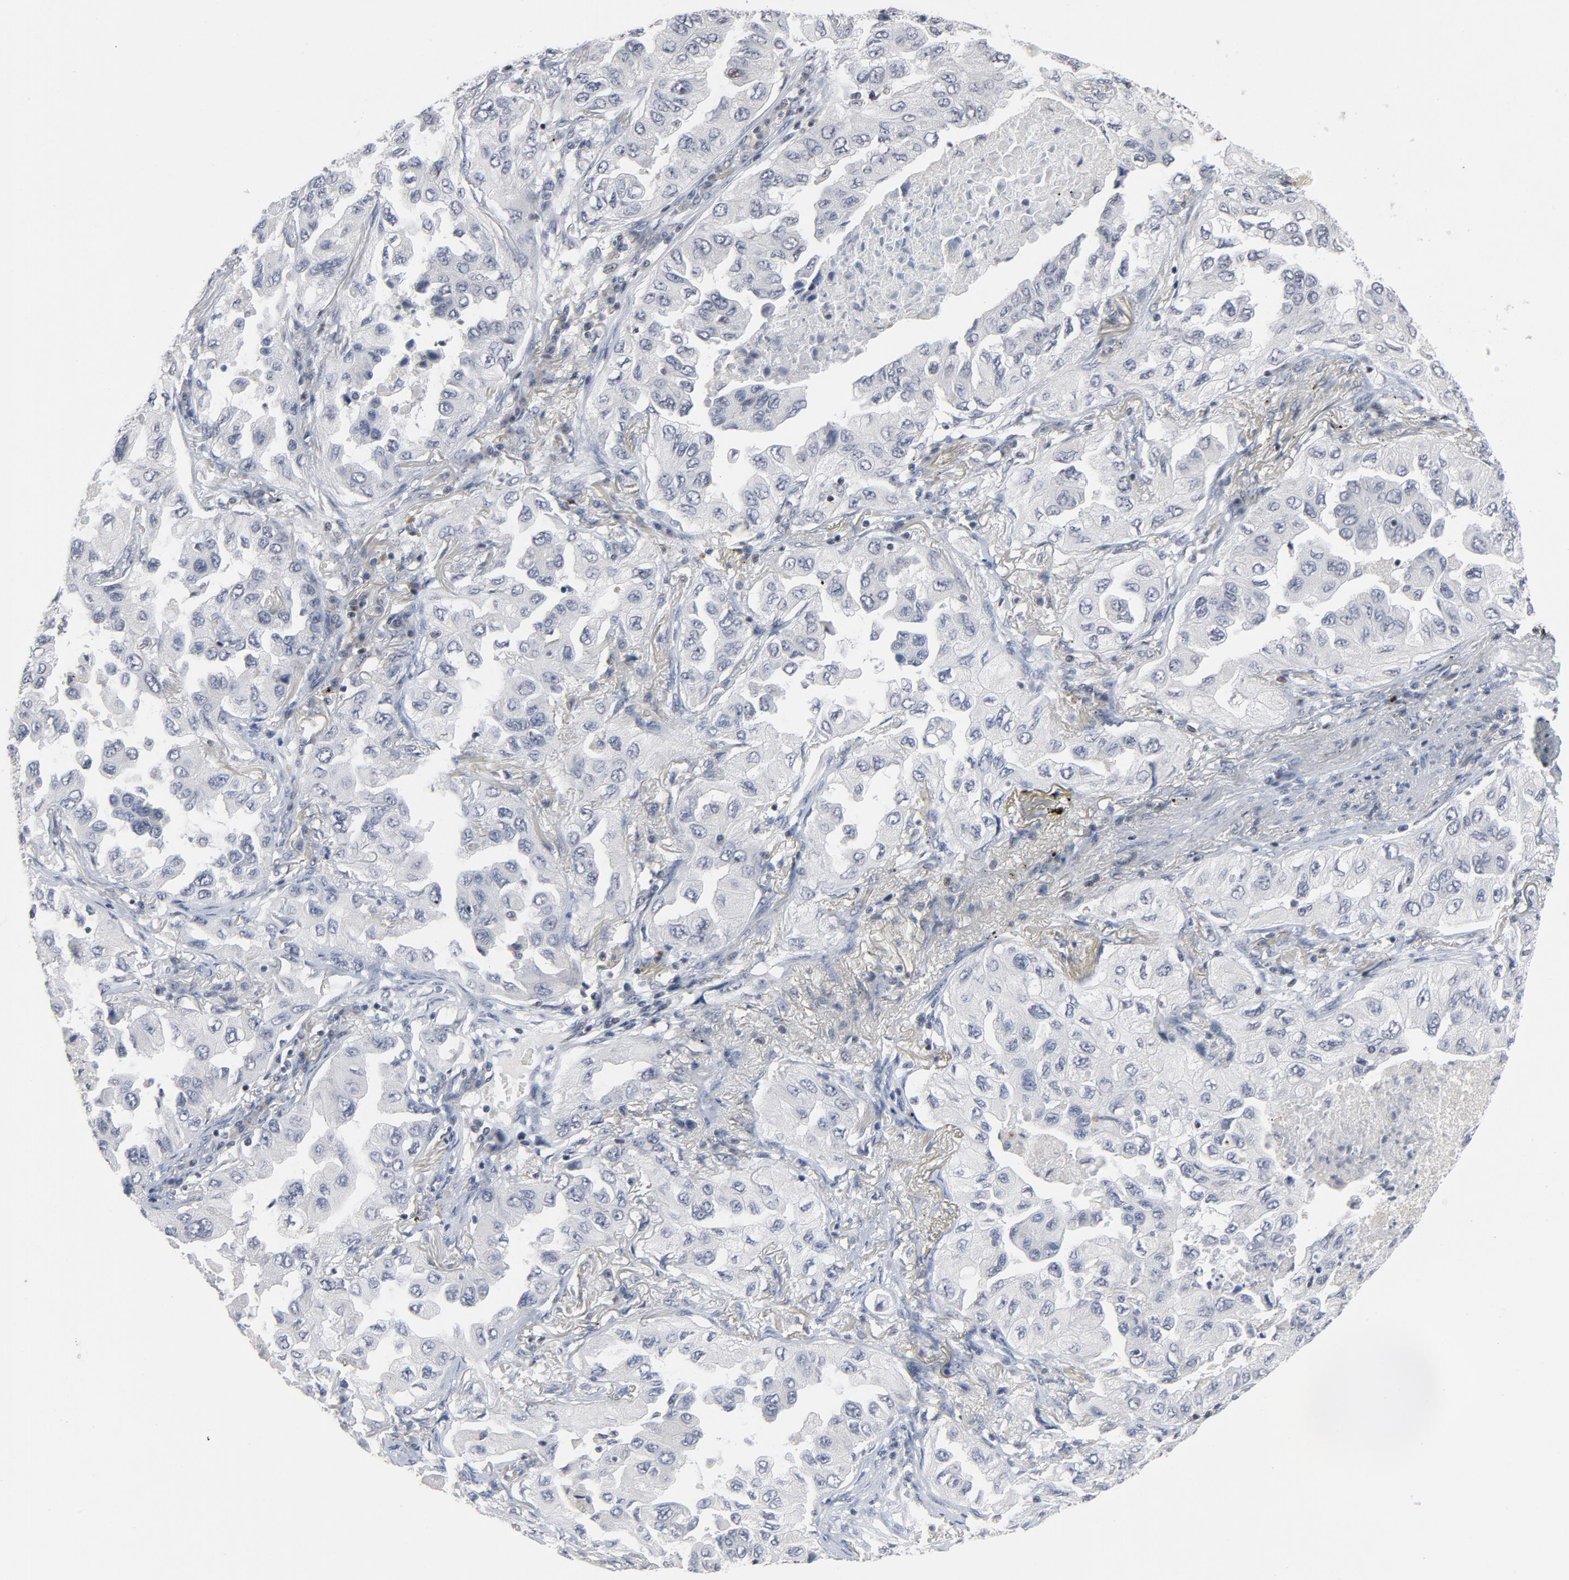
{"staining": {"intensity": "negative", "quantity": "none", "location": "none"}, "tissue": "lung cancer", "cell_type": "Tumor cells", "image_type": "cancer", "snomed": [{"axis": "morphology", "description": "Adenocarcinoma, NOS"}, {"axis": "topography", "description": "Lung"}], "caption": "This photomicrograph is of adenocarcinoma (lung) stained with immunohistochemistry (IHC) to label a protein in brown with the nuclei are counter-stained blue. There is no positivity in tumor cells.", "gene": "GABPA", "patient": {"sex": "female", "age": 65}}